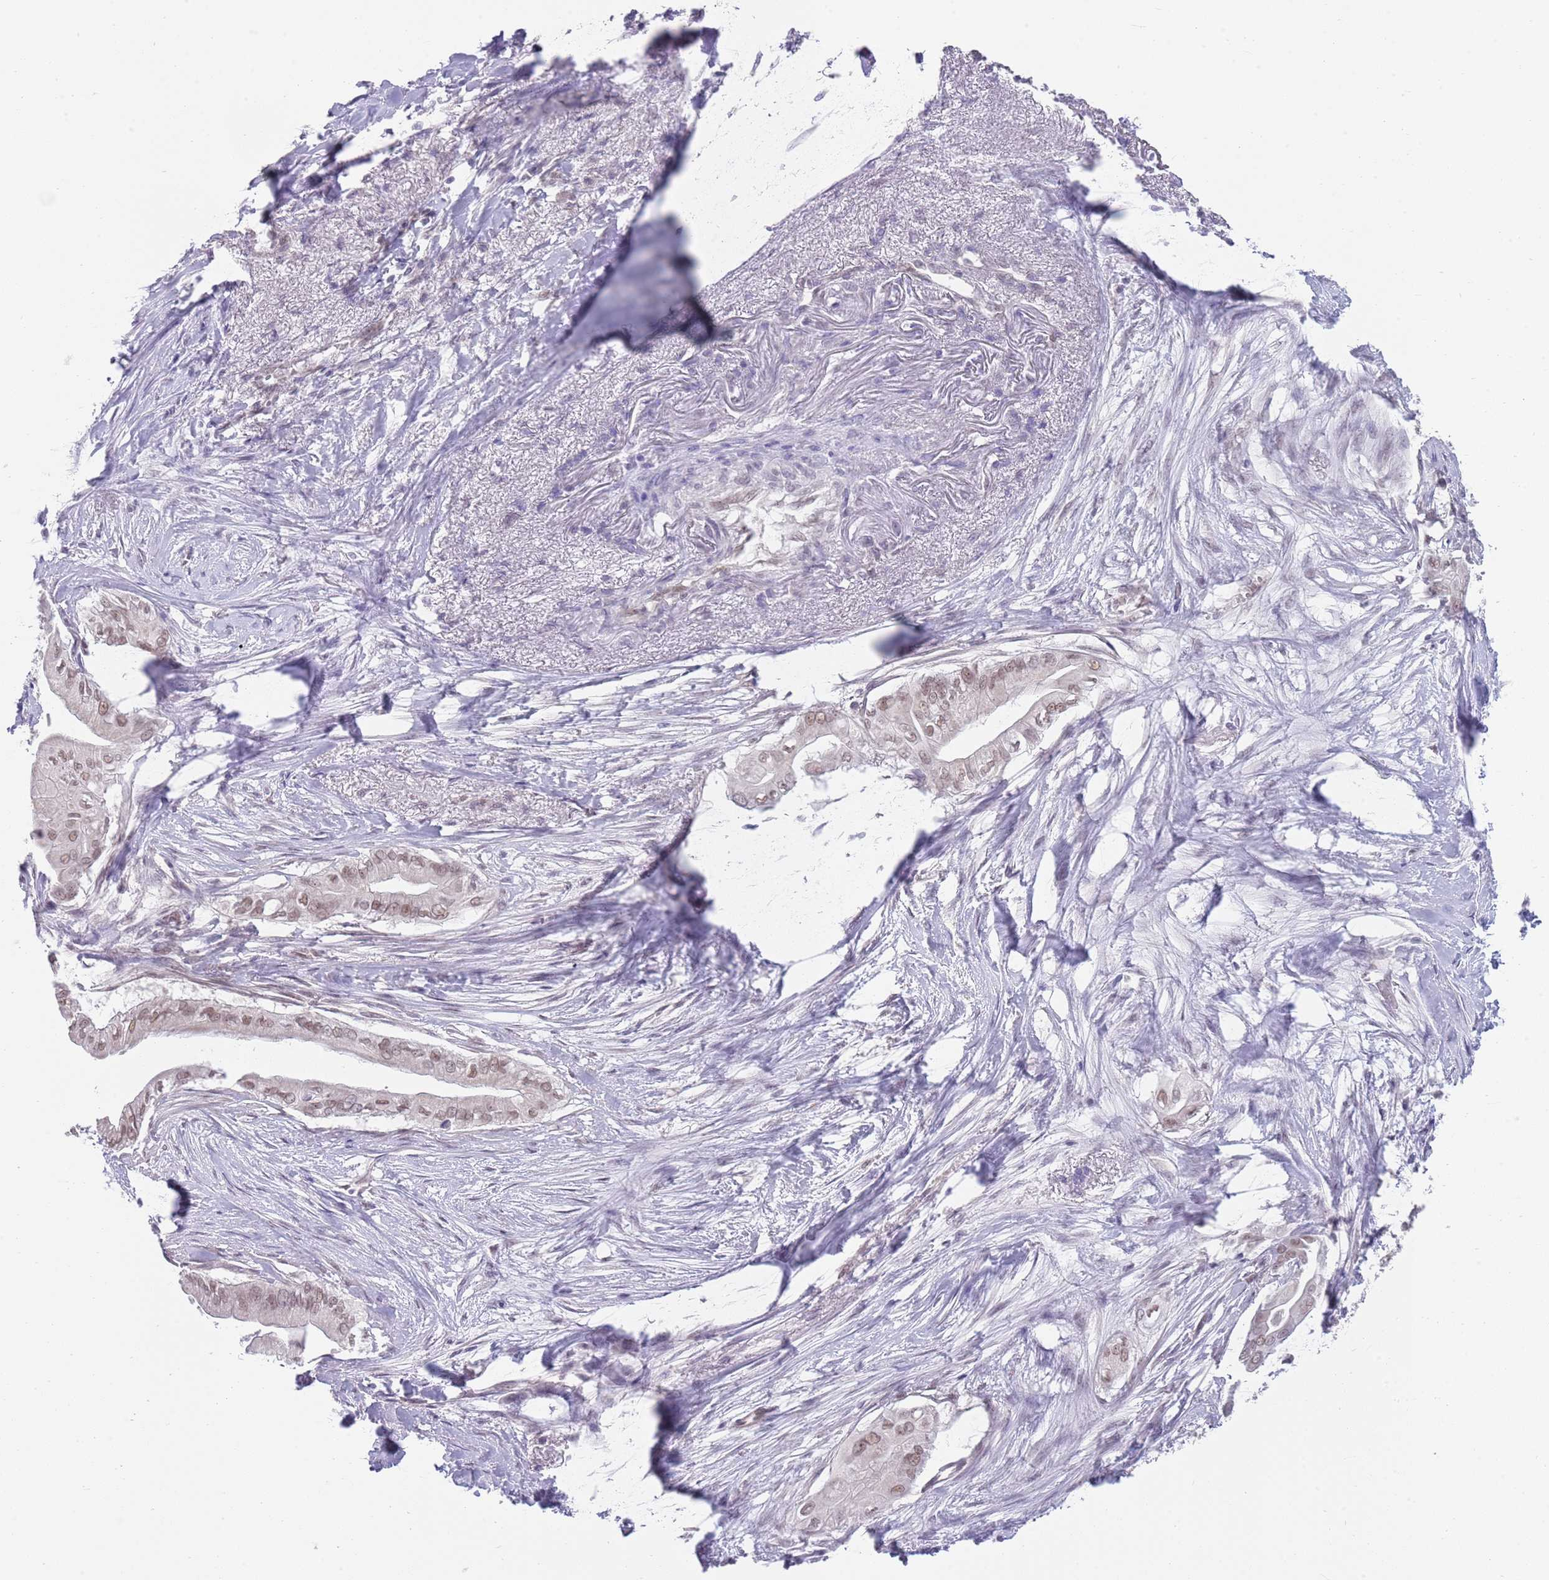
{"staining": {"intensity": "weak", "quantity": ">75%", "location": "nuclear"}, "tissue": "pancreatic cancer", "cell_type": "Tumor cells", "image_type": "cancer", "snomed": [{"axis": "morphology", "description": "Adenocarcinoma, NOS"}, {"axis": "topography", "description": "Pancreas"}], "caption": "Protein expression by IHC shows weak nuclear positivity in about >75% of tumor cells in pancreatic adenocarcinoma.", "gene": "SEPHS2", "patient": {"sex": "male", "age": 71}}